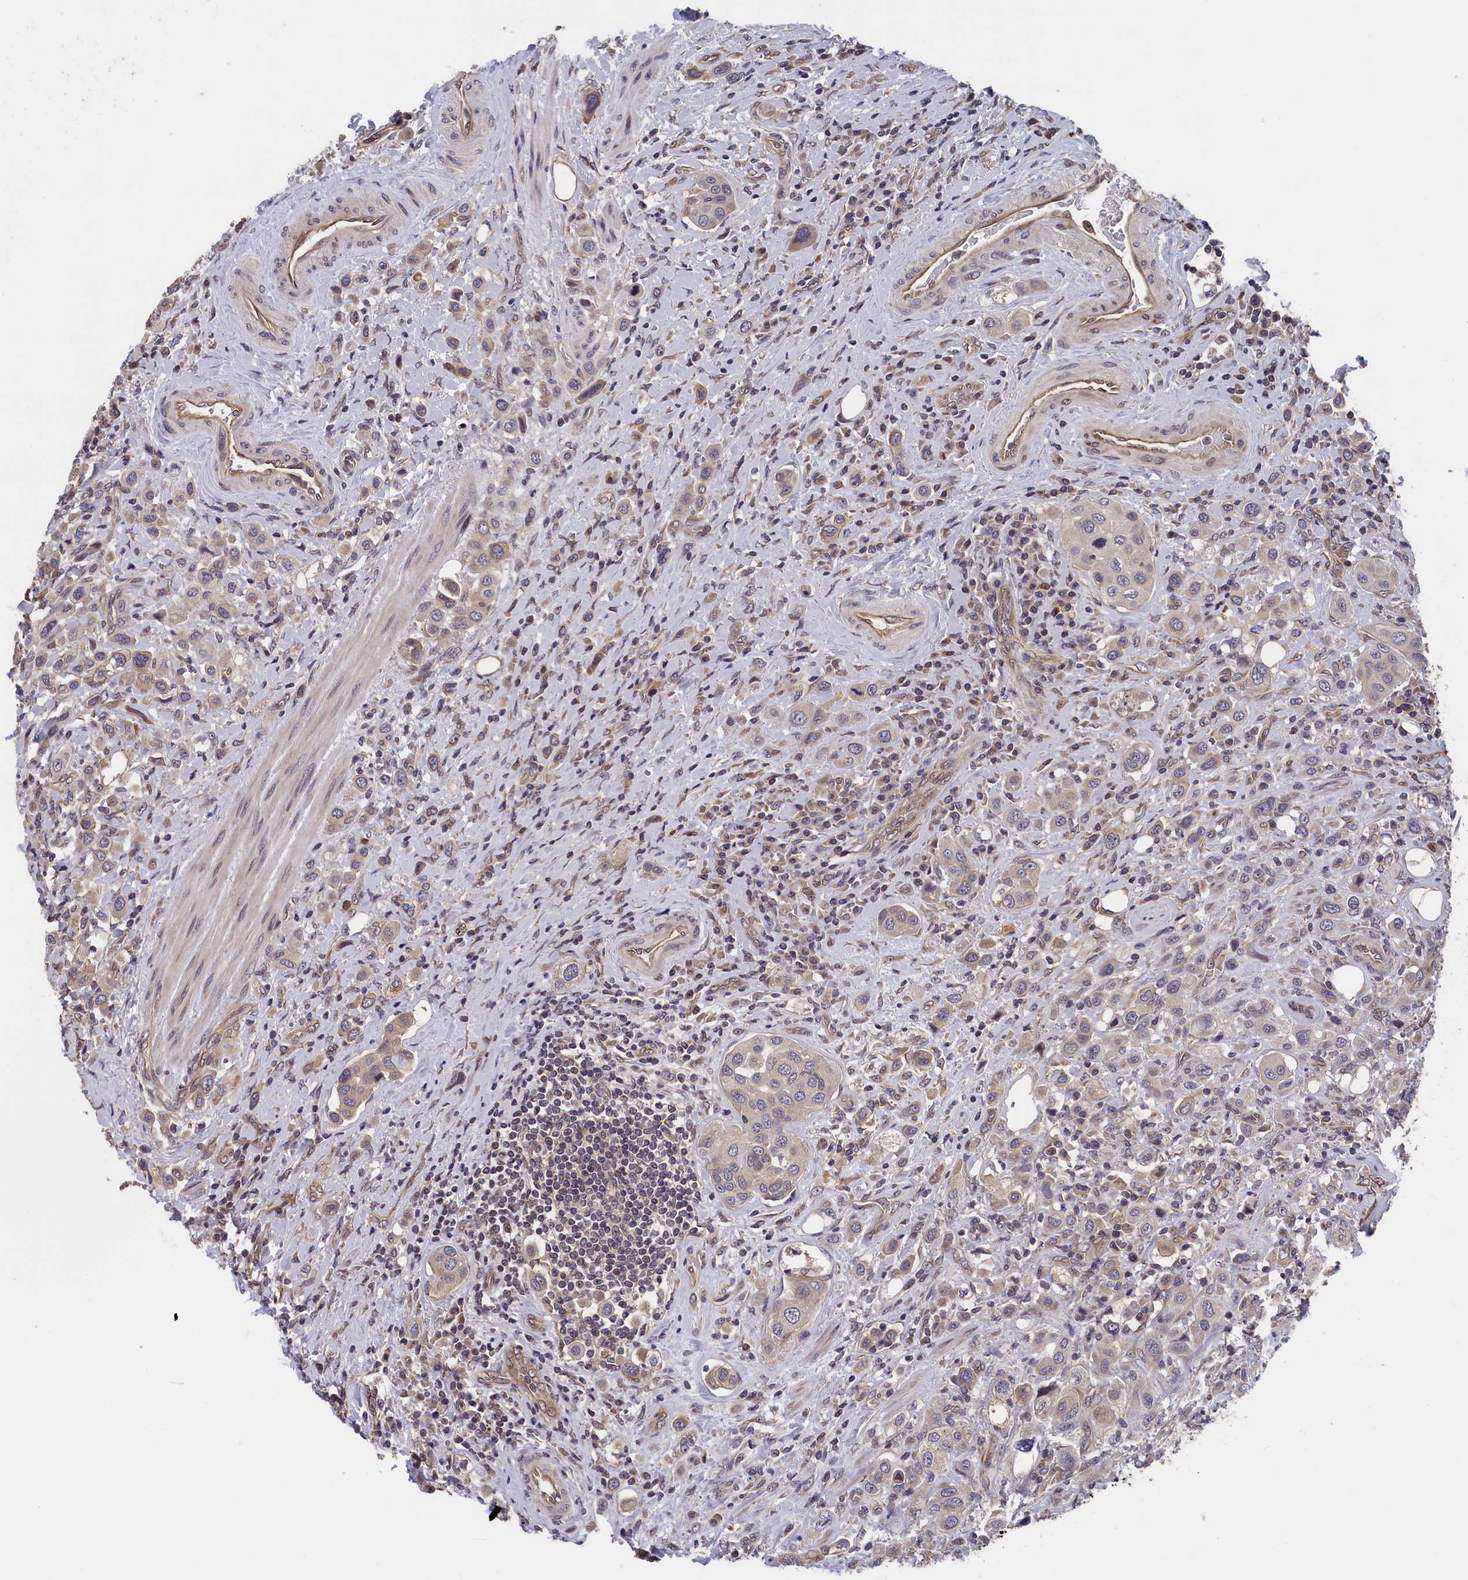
{"staining": {"intensity": "weak", "quantity": ">75%", "location": "cytoplasmic/membranous"}, "tissue": "urothelial cancer", "cell_type": "Tumor cells", "image_type": "cancer", "snomed": [{"axis": "morphology", "description": "Urothelial carcinoma, High grade"}, {"axis": "topography", "description": "Urinary bladder"}], "caption": "Urothelial cancer was stained to show a protein in brown. There is low levels of weak cytoplasmic/membranous expression in about >75% of tumor cells.", "gene": "TMEM116", "patient": {"sex": "male", "age": 50}}